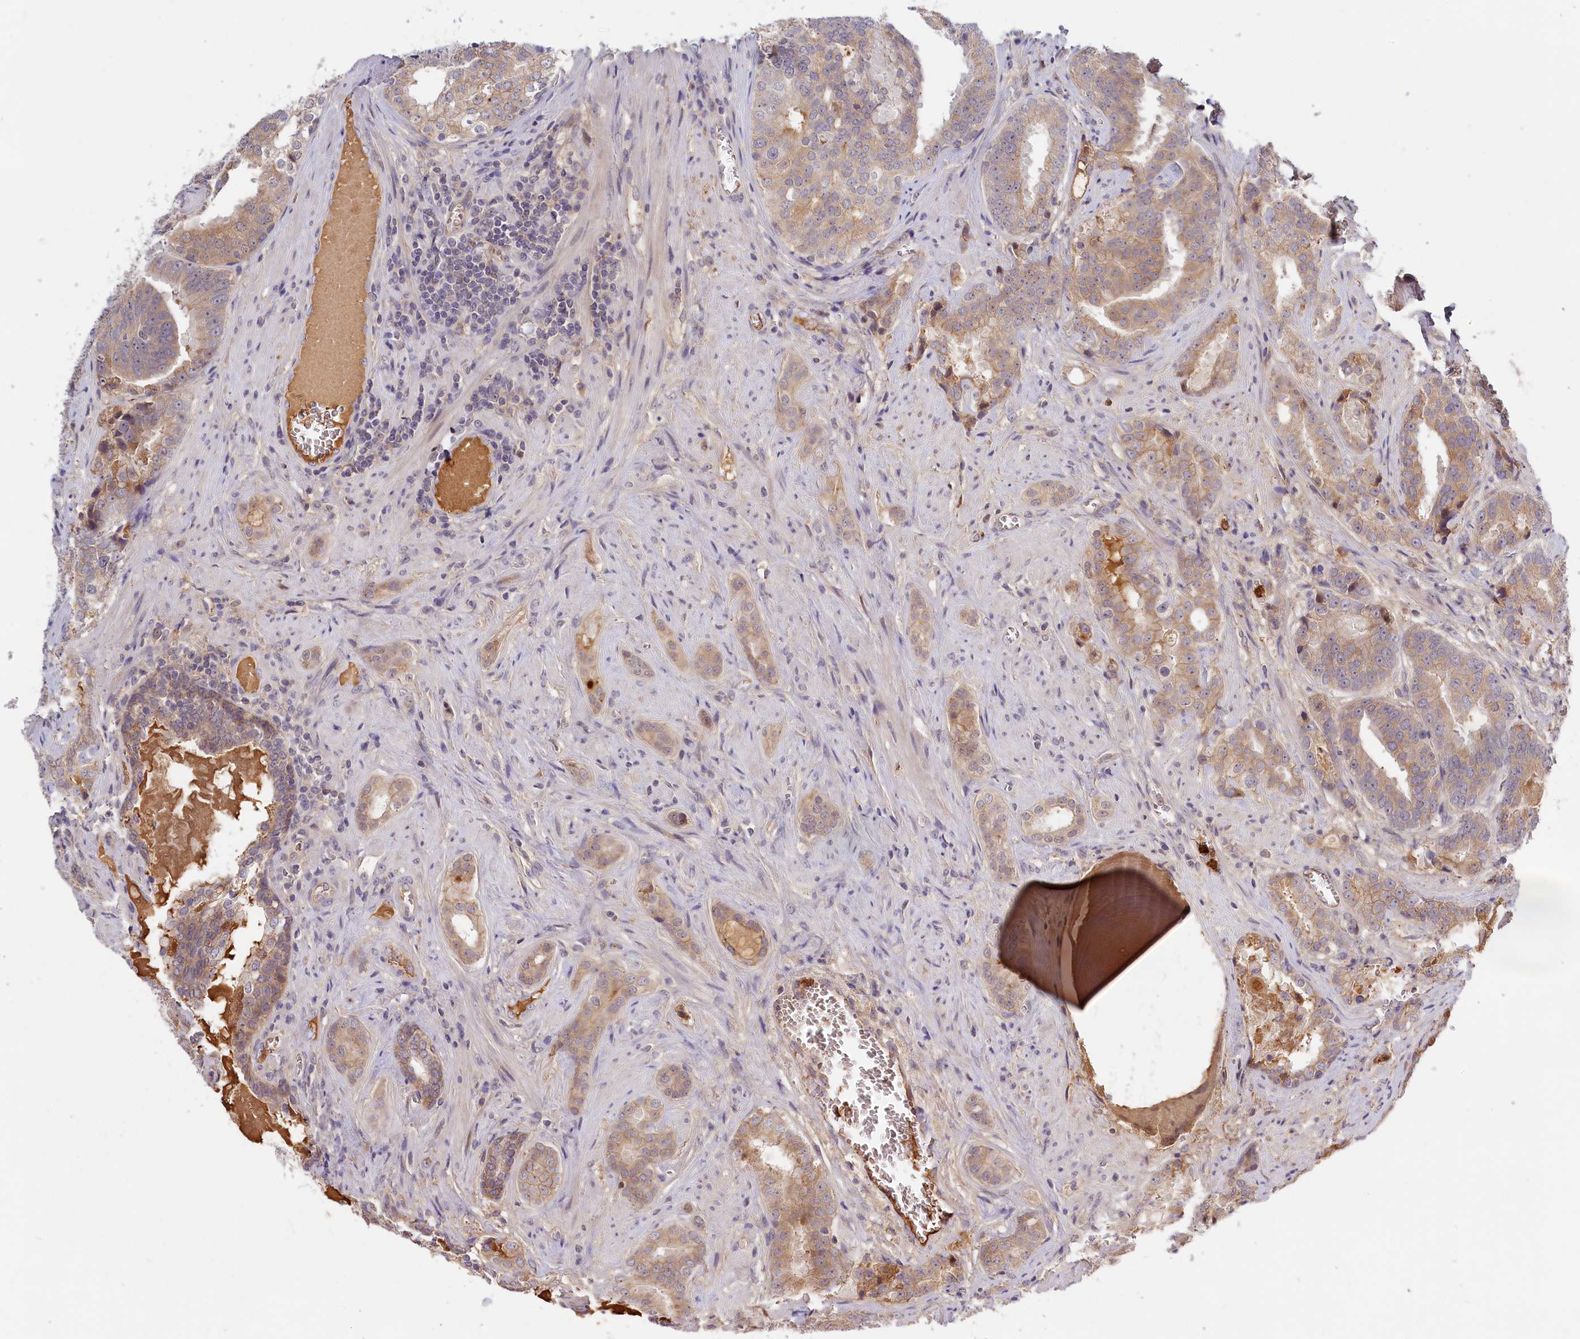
{"staining": {"intensity": "weak", "quantity": ">75%", "location": "cytoplasmic/membranous"}, "tissue": "prostate cancer", "cell_type": "Tumor cells", "image_type": "cancer", "snomed": [{"axis": "morphology", "description": "Adenocarcinoma, High grade"}, {"axis": "topography", "description": "Prostate"}], "caption": "Immunohistochemistry micrograph of prostate high-grade adenocarcinoma stained for a protein (brown), which shows low levels of weak cytoplasmic/membranous positivity in approximately >75% of tumor cells.", "gene": "ADGRD1", "patient": {"sex": "male", "age": 55}}